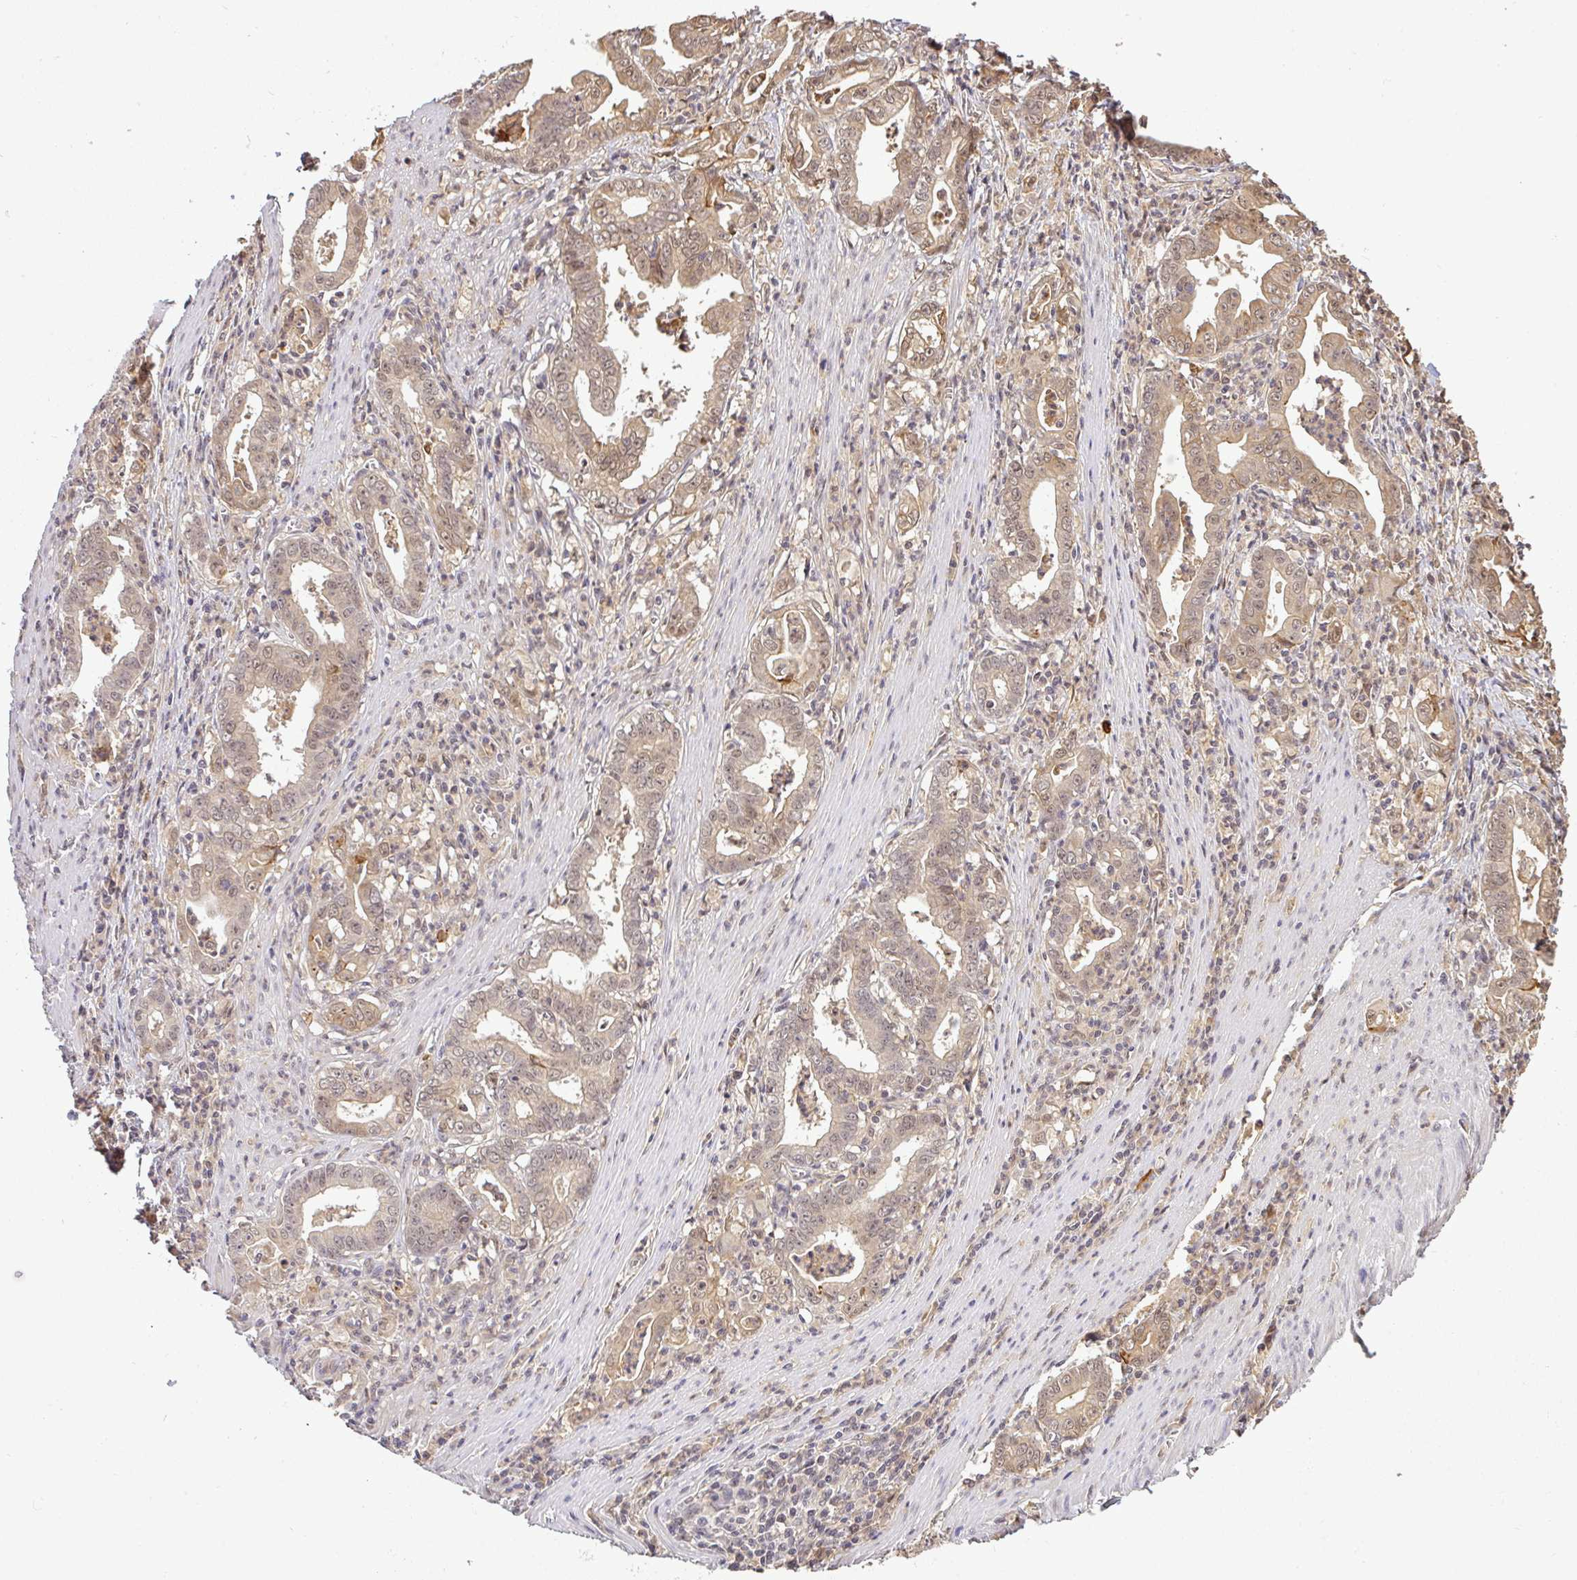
{"staining": {"intensity": "weak", "quantity": ">75%", "location": "cytoplasmic/membranous,nuclear"}, "tissue": "stomach cancer", "cell_type": "Tumor cells", "image_type": "cancer", "snomed": [{"axis": "morphology", "description": "Adenocarcinoma, NOS"}, {"axis": "topography", "description": "Stomach, upper"}], "caption": "This is an image of immunohistochemistry (IHC) staining of adenocarcinoma (stomach), which shows weak positivity in the cytoplasmic/membranous and nuclear of tumor cells.", "gene": "FAM153A", "patient": {"sex": "female", "age": 79}}